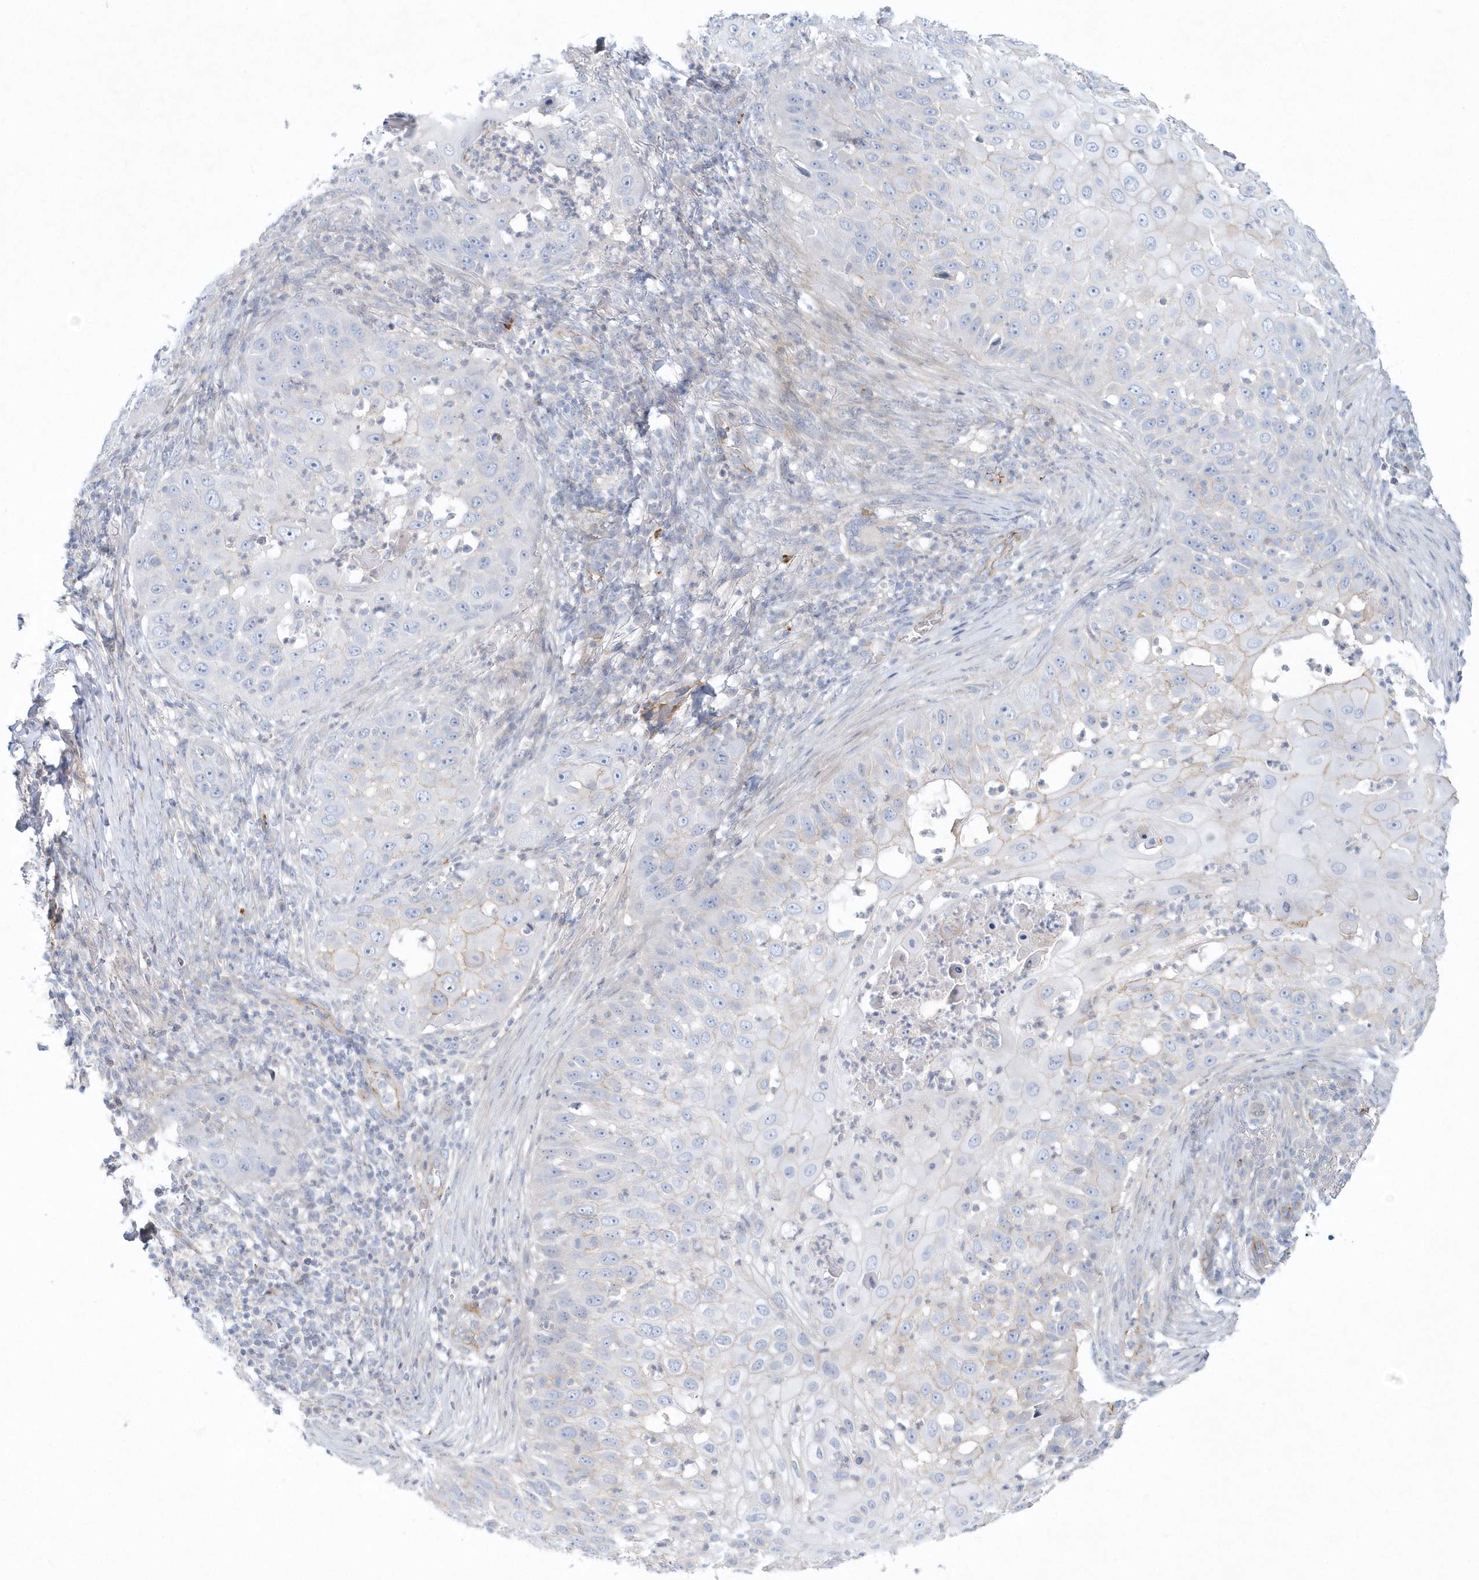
{"staining": {"intensity": "weak", "quantity": "<25%", "location": "cytoplasmic/membranous"}, "tissue": "skin cancer", "cell_type": "Tumor cells", "image_type": "cancer", "snomed": [{"axis": "morphology", "description": "Squamous cell carcinoma, NOS"}, {"axis": "topography", "description": "Skin"}], "caption": "High power microscopy photomicrograph of an immunohistochemistry histopathology image of skin cancer (squamous cell carcinoma), revealing no significant expression in tumor cells.", "gene": "DNAH1", "patient": {"sex": "female", "age": 44}}